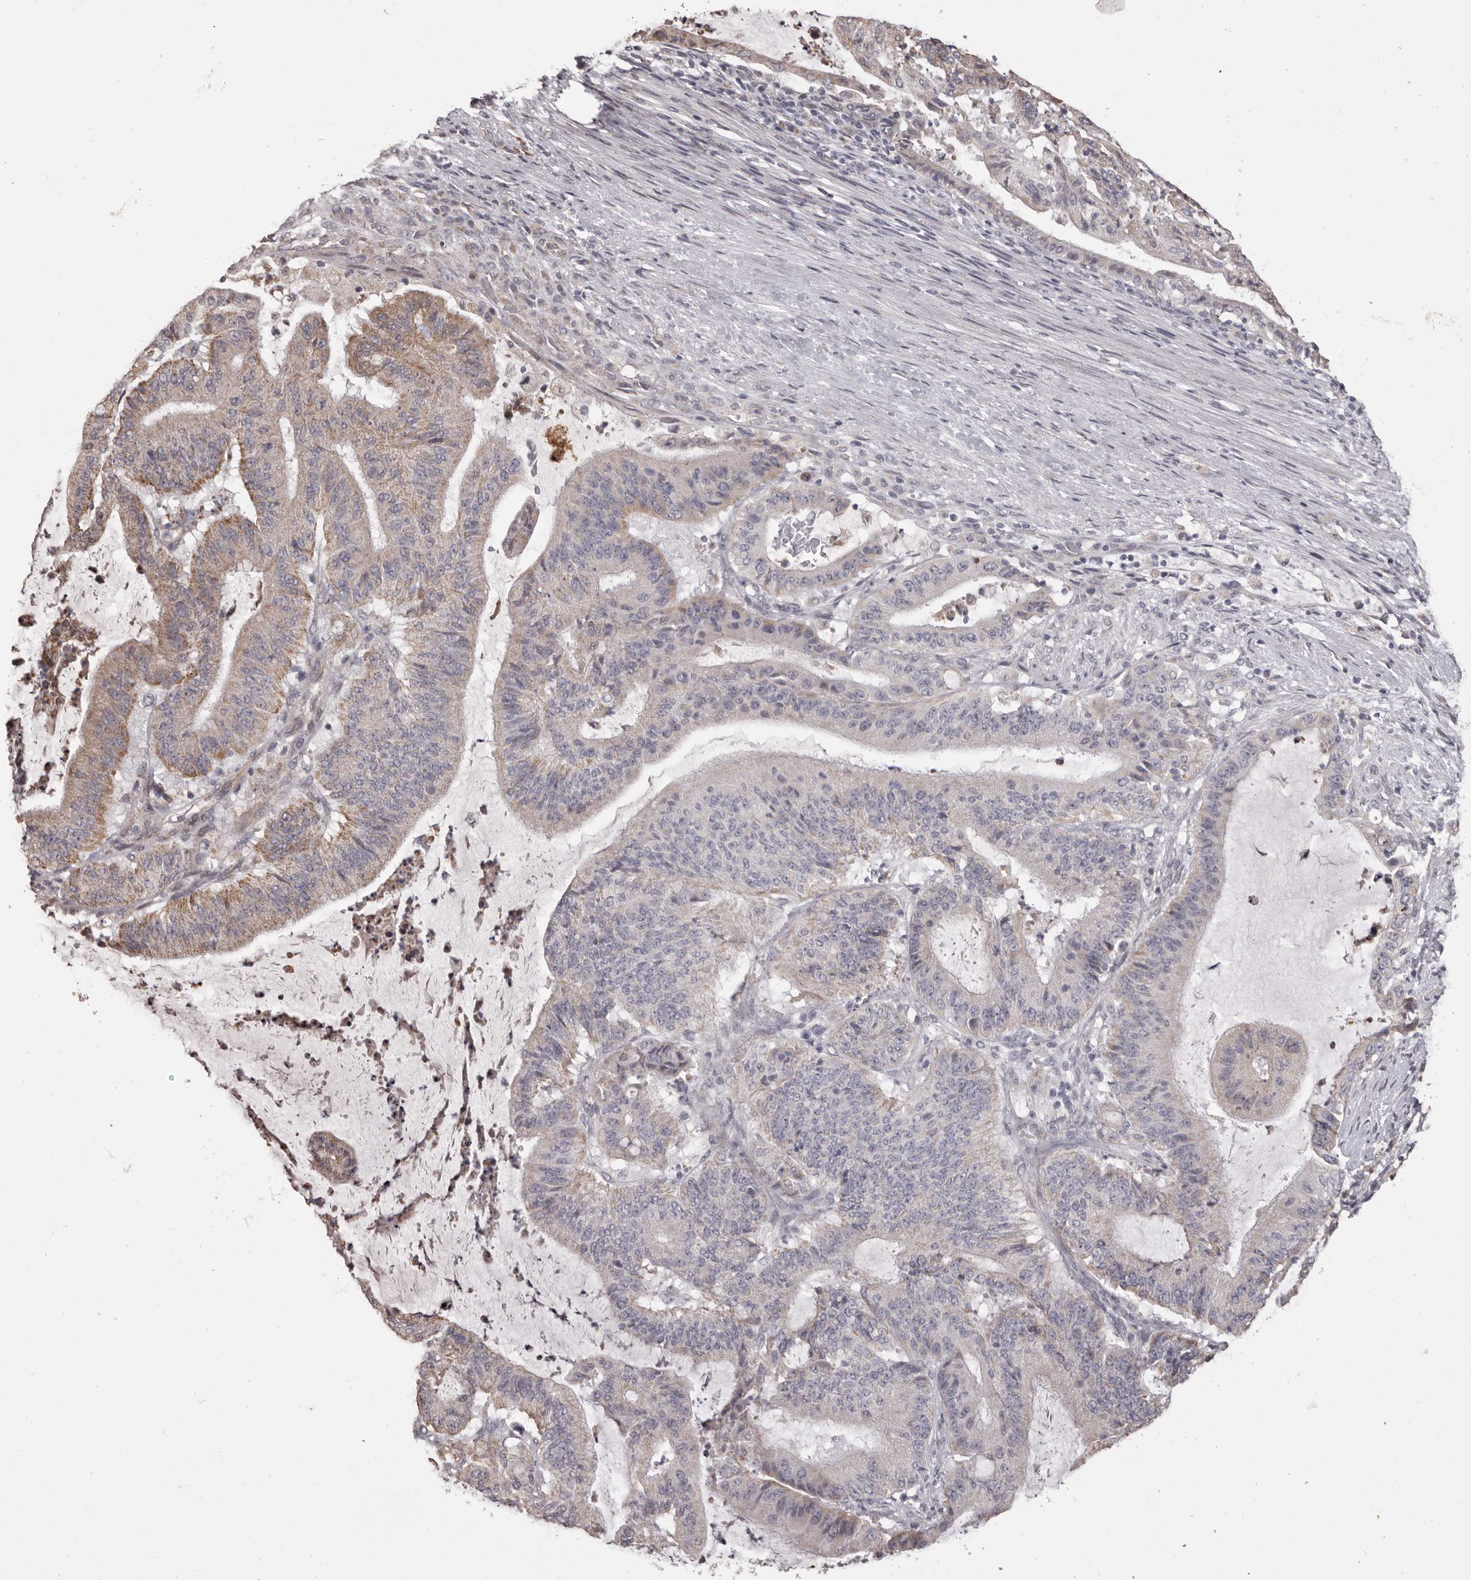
{"staining": {"intensity": "strong", "quantity": "25%-75%", "location": "cytoplasmic/membranous"}, "tissue": "liver cancer", "cell_type": "Tumor cells", "image_type": "cancer", "snomed": [{"axis": "morphology", "description": "Normal tissue, NOS"}, {"axis": "morphology", "description": "Cholangiocarcinoma"}, {"axis": "topography", "description": "Liver"}, {"axis": "topography", "description": "Peripheral nerve tissue"}], "caption": "Immunohistochemistry (IHC) (DAB (3,3'-diaminobenzidine)) staining of liver cholangiocarcinoma exhibits strong cytoplasmic/membranous protein positivity in about 25%-75% of tumor cells.", "gene": "CHRM2", "patient": {"sex": "female", "age": 73}}